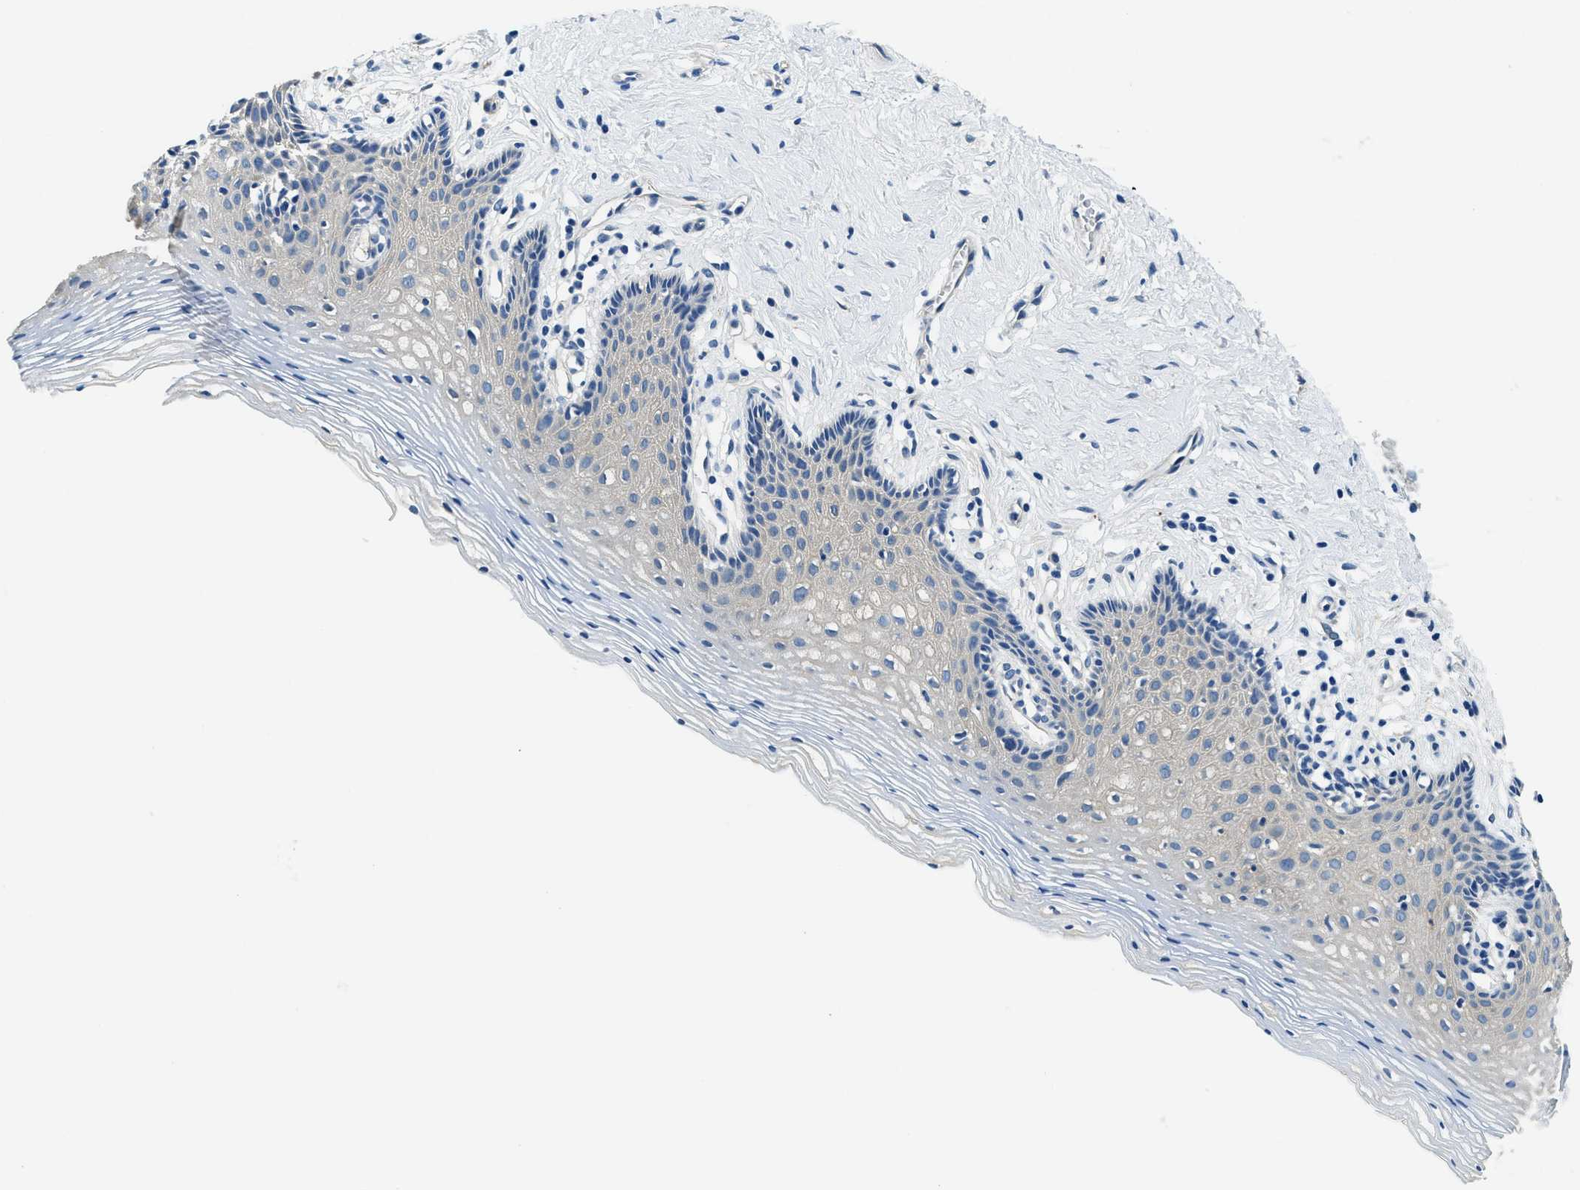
{"staining": {"intensity": "negative", "quantity": "none", "location": "none"}, "tissue": "vagina", "cell_type": "Squamous epithelial cells", "image_type": "normal", "snomed": [{"axis": "morphology", "description": "Normal tissue, NOS"}, {"axis": "topography", "description": "Vagina"}], "caption": "This is an immunohistochemistry histopathology image of normal human vagina. There is no positivity in squamous epithelial cells.", "gene": "TWF1", "patient": {"sex": "female", "age": 32}}